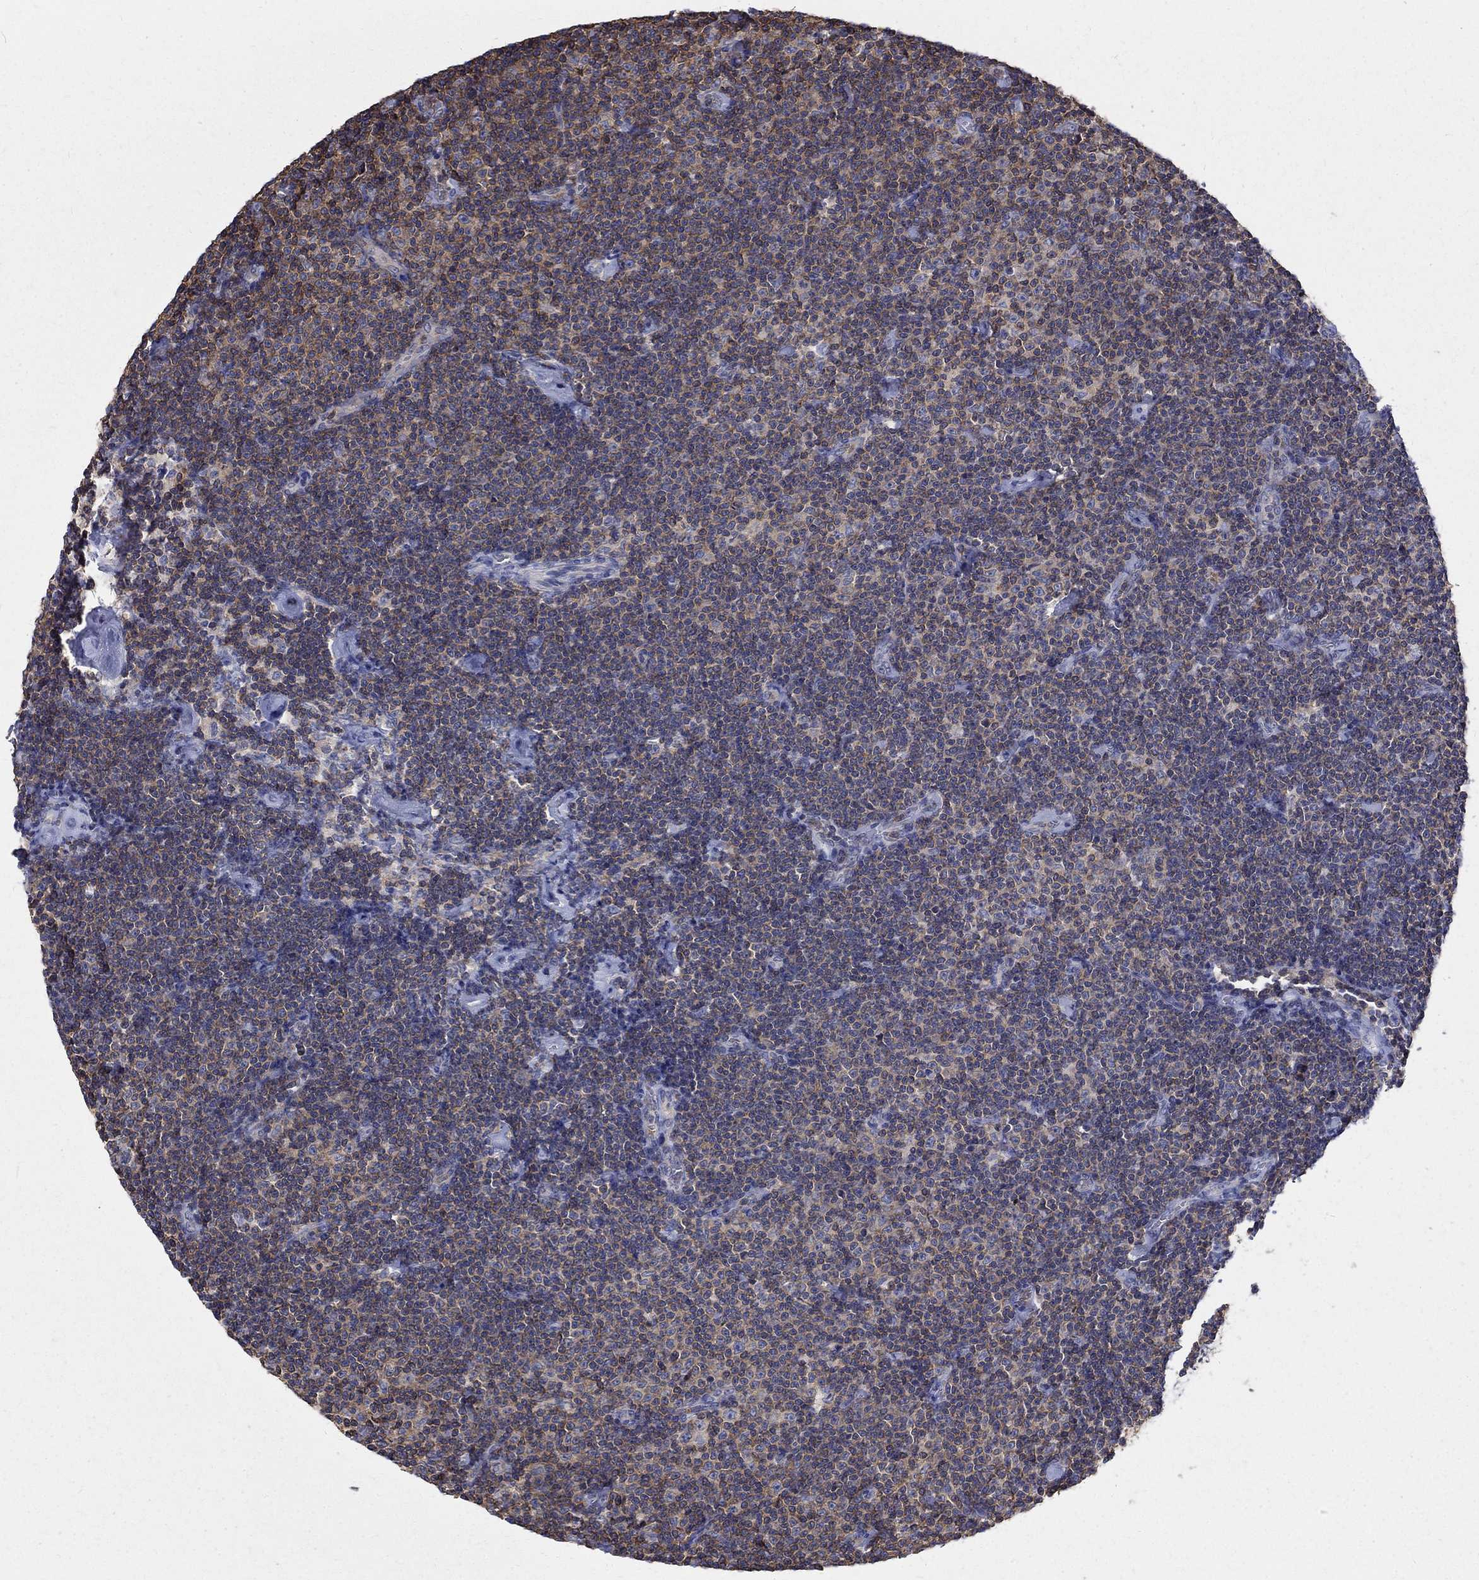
{"staining": {"intensity": "weak", "quantity": ">75%", "location": "cytoplasmic/membranous"}, "tissue": "lymphoma", "cell_type": "Tumor cells", "image_type": "cancer", "snomed": [{"axis": "morphology", "description": "Malignant lymphoma, non-Hodgkin's type, Low grade"}, {"axis": "topography", "description": "Lymph node"}], "caption": "This photomicrograph reveals IHC staining of lymphoma, with low weak cytoplasmic/membranous positivity in about >75% of tumor cells.", "gene": "AGAP2", "patient": {"sex": "male", "age": 81}}